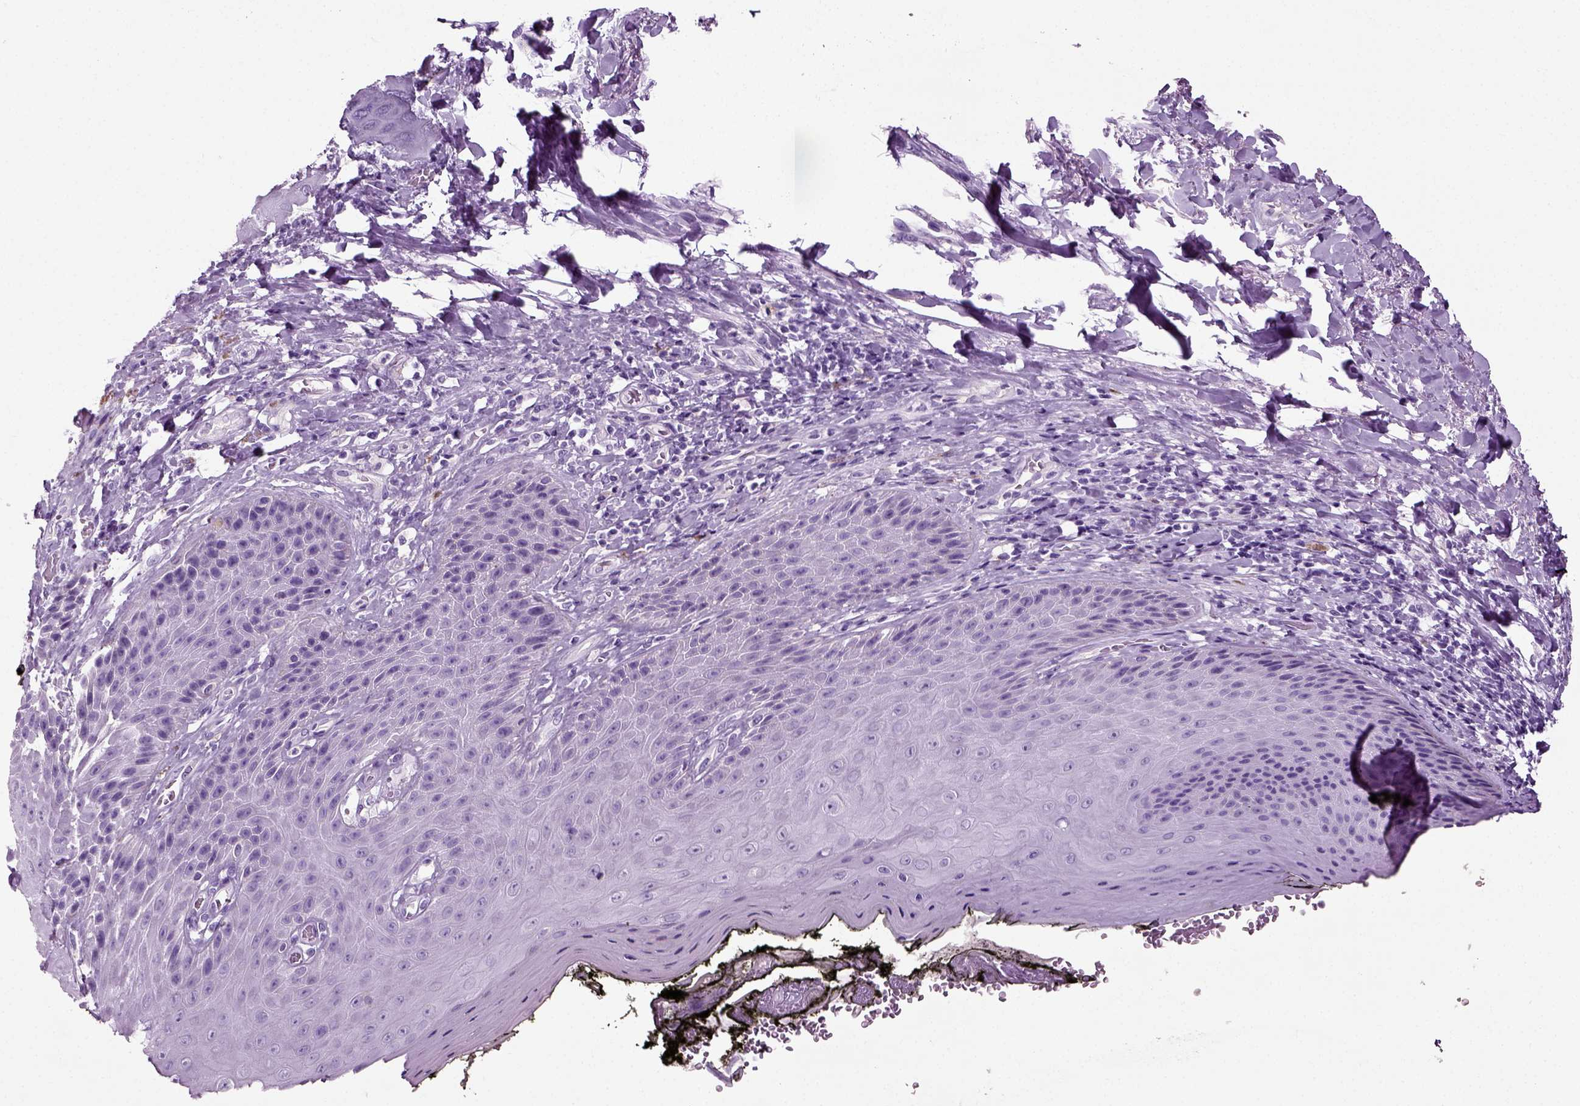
{"staining": {"intensity": "negative", "quantity": "none", "location": "none"}, "tissue": "skin", "cell_type": "Epidermal cells", "image_type": "normal", "snomed": [{"axis": "morphology", "description": "Normal tissue, NOS"}, {"axis": "topography", "description": "Anal"}, {"axis": "topography", "description": "Peripheral nerve tissue"}], "caption": "Protein analysis of benign skin shows no significant positivity in epidermal cells. (IHC, brightfield microscopy, high magnification).", "gene": "CD109", "patient": {"sex": "male", "age": 53}}